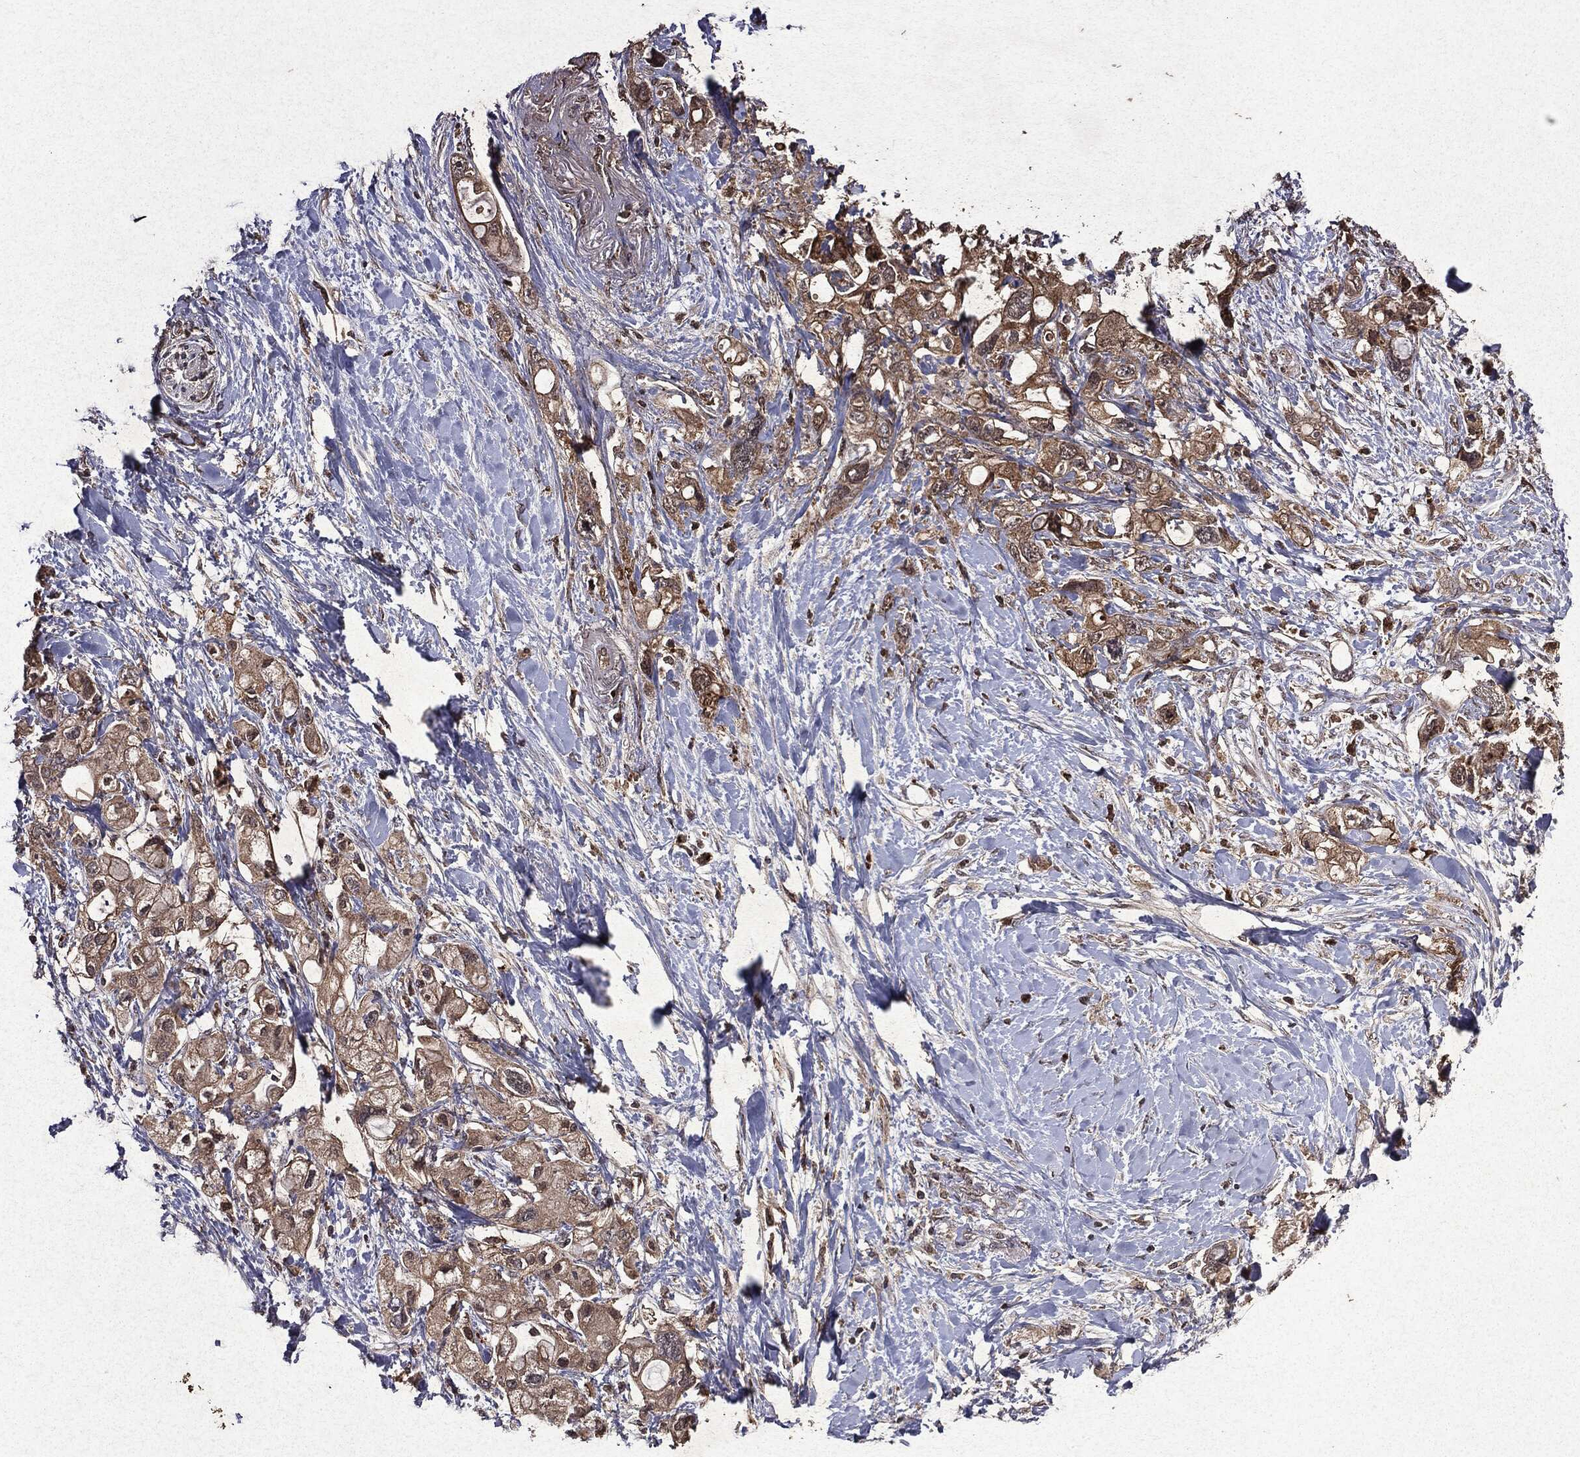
{"staining": {"intensity": "weak", "quantity": ">75%", "location": "cytoplasmic/membranous"}, "tissue": "pancreatic cancer", "cell_type": "Tumor cells", "image_type": "cancer", "snomed": [{"axis": "morphology", "description": "Adenocarcinoma, NOS"}, {"axis": "topography", "description": "Pancreas"}], "caption": "About >75% of tumor cells in adenocarcinoma (pancreatic) reveal weak cytoplasmic/membranous protein staining as visualized by brown immunohistochemical staining.", "gene": "MTOR", "patient": {"sex": "female", "age": 56}}